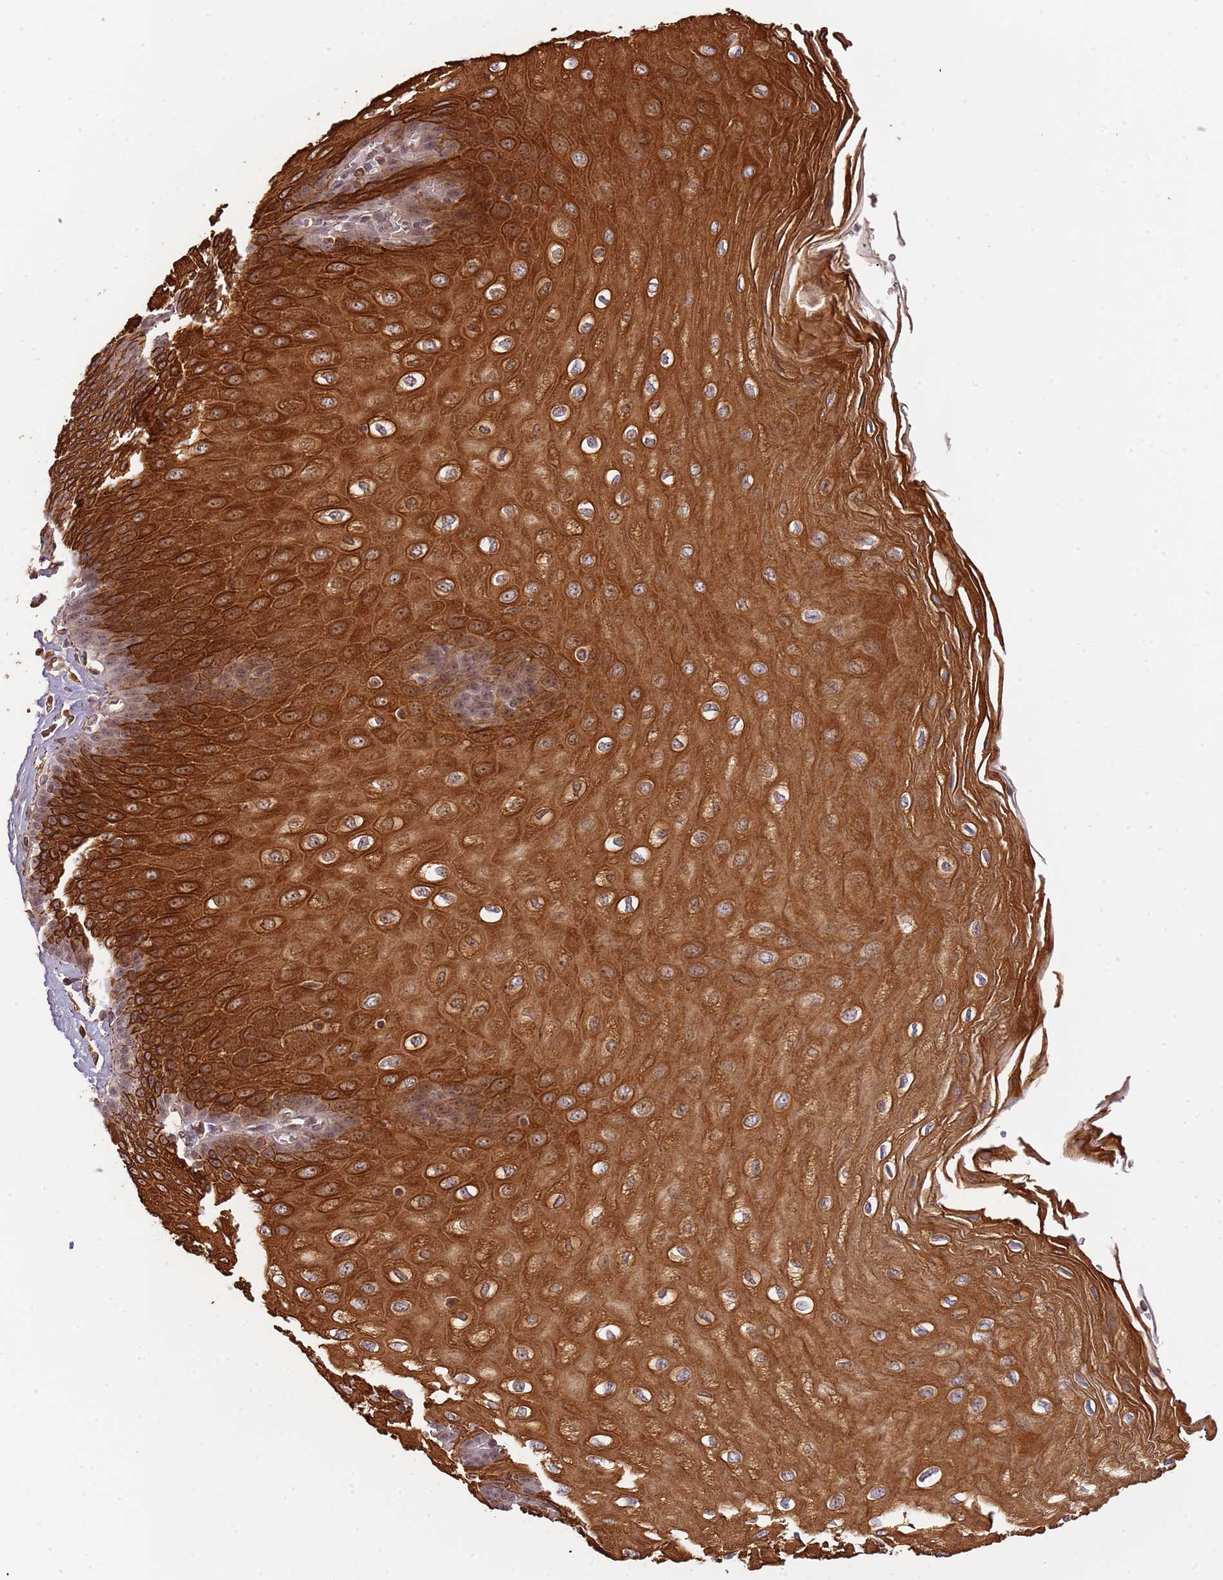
{"staining": {"intensity": "strong", "quantity": ">75%", "location": "cytoplasmic/membranous,nuclear"}, "tissue": "esophagus", "cell_type": "Squamous epithelial cells", "image_type": "normal", "snomed": [{"axis": "morphology", "description": "Normal tissue, NOS"}, {"axis": "topography", "description": "Esophagus"}], "caption": "About >75% of squamous epithelial cells in benign human esophagus show strong cytoplasmic/membranous,nuclear protein positivity as visualized by brown immunohistochemical staining.", "gene": "SURF2", "patient": {"sex": "male", "age": 60}}